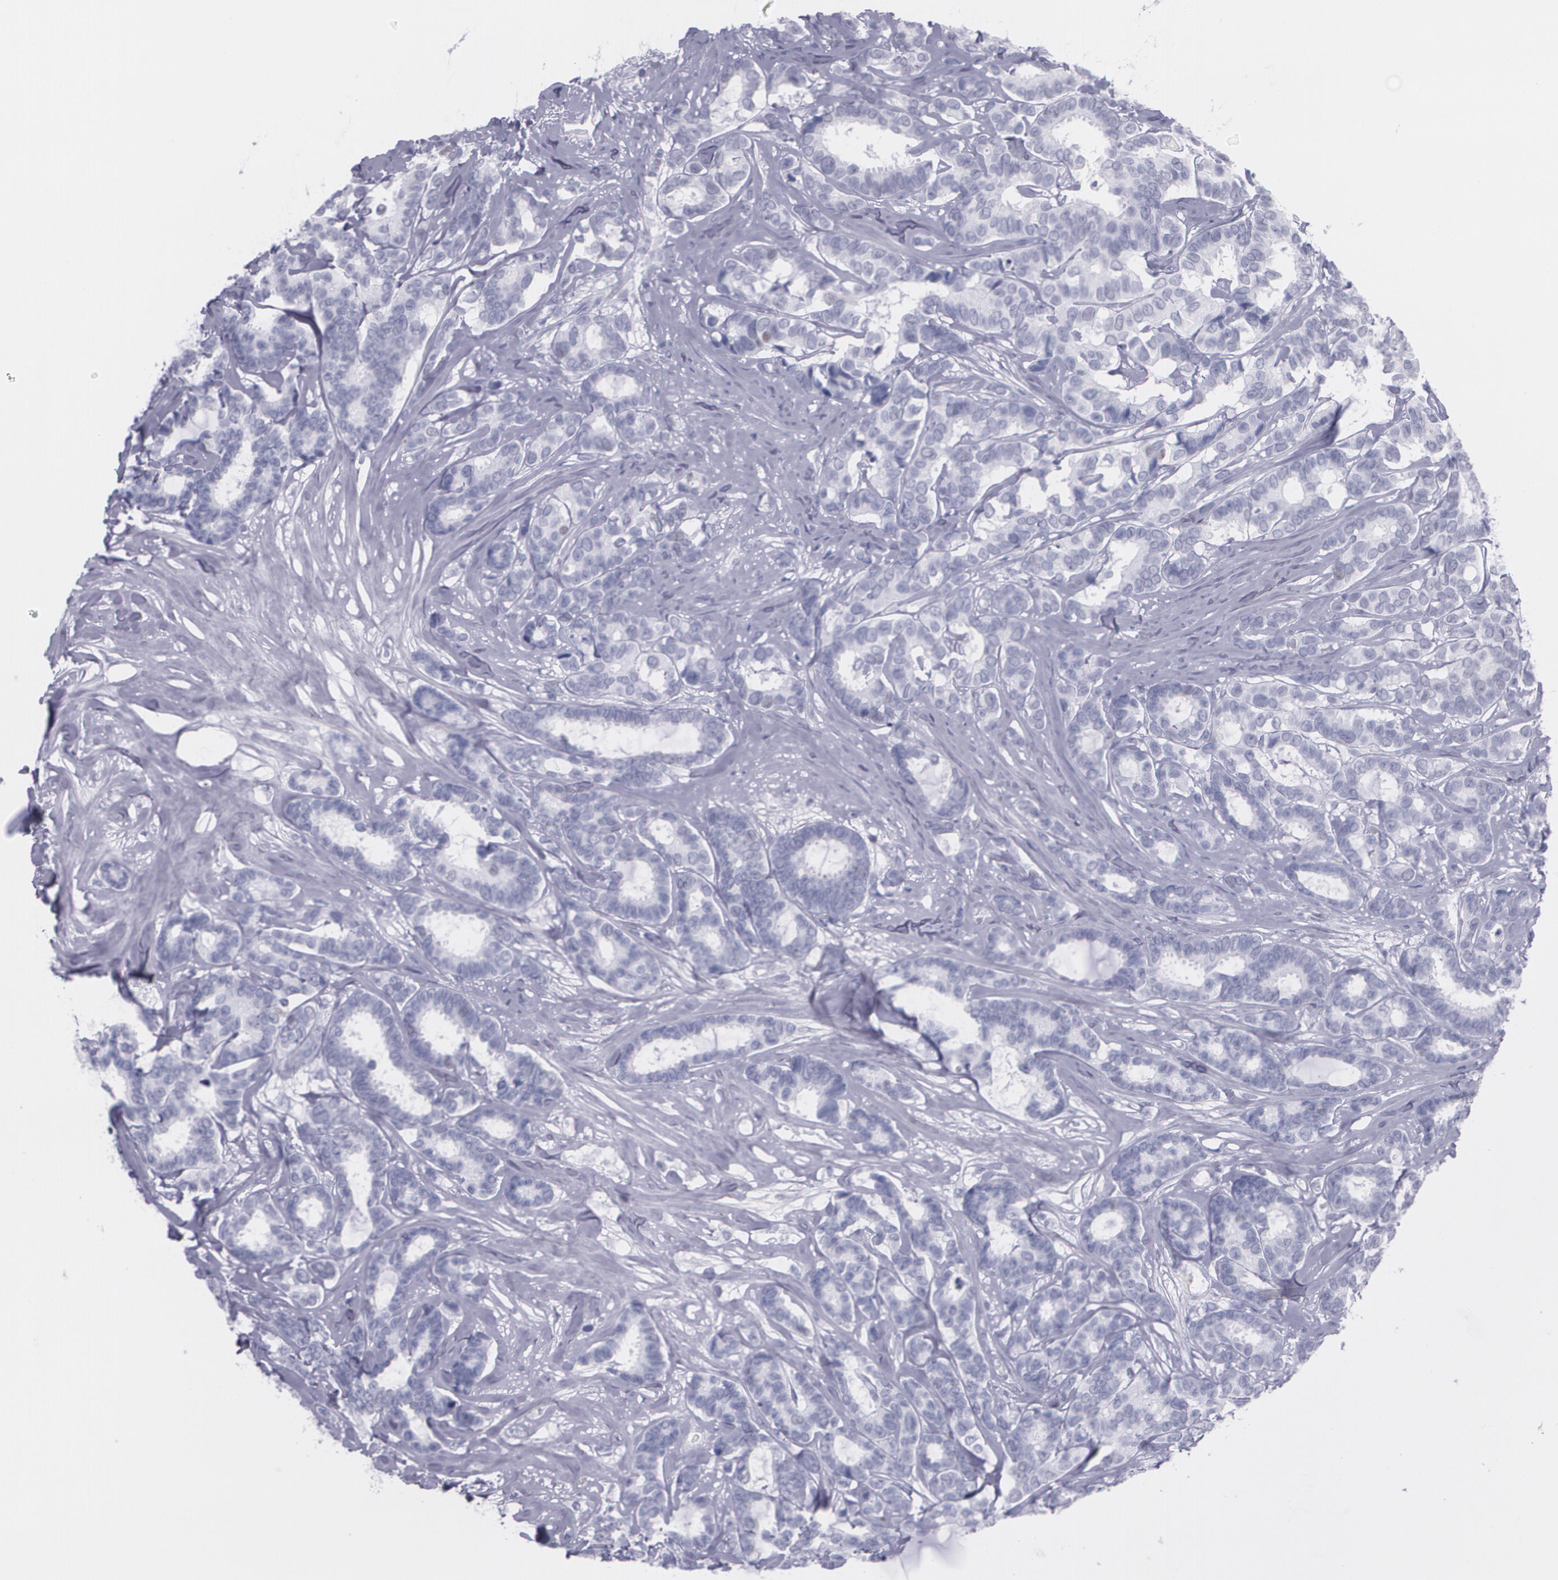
{"staining": {"intensity": "negative", "quantity": "none", "location": "none"}, "tissue": "breast cancer", "cell_type": "Tumor cells", "image_type": "cancer", "snomed": [{"axis": "morphology", "description": "Duct carcinoma"}, {"axis": "topography", "description": "Breast"}], "caption": "Tumor cells show no significant protein positivity in breast cancer (intraductal carcinoma).", "gene": "TP53", "patient": {"sex": "female", "age": 87}}